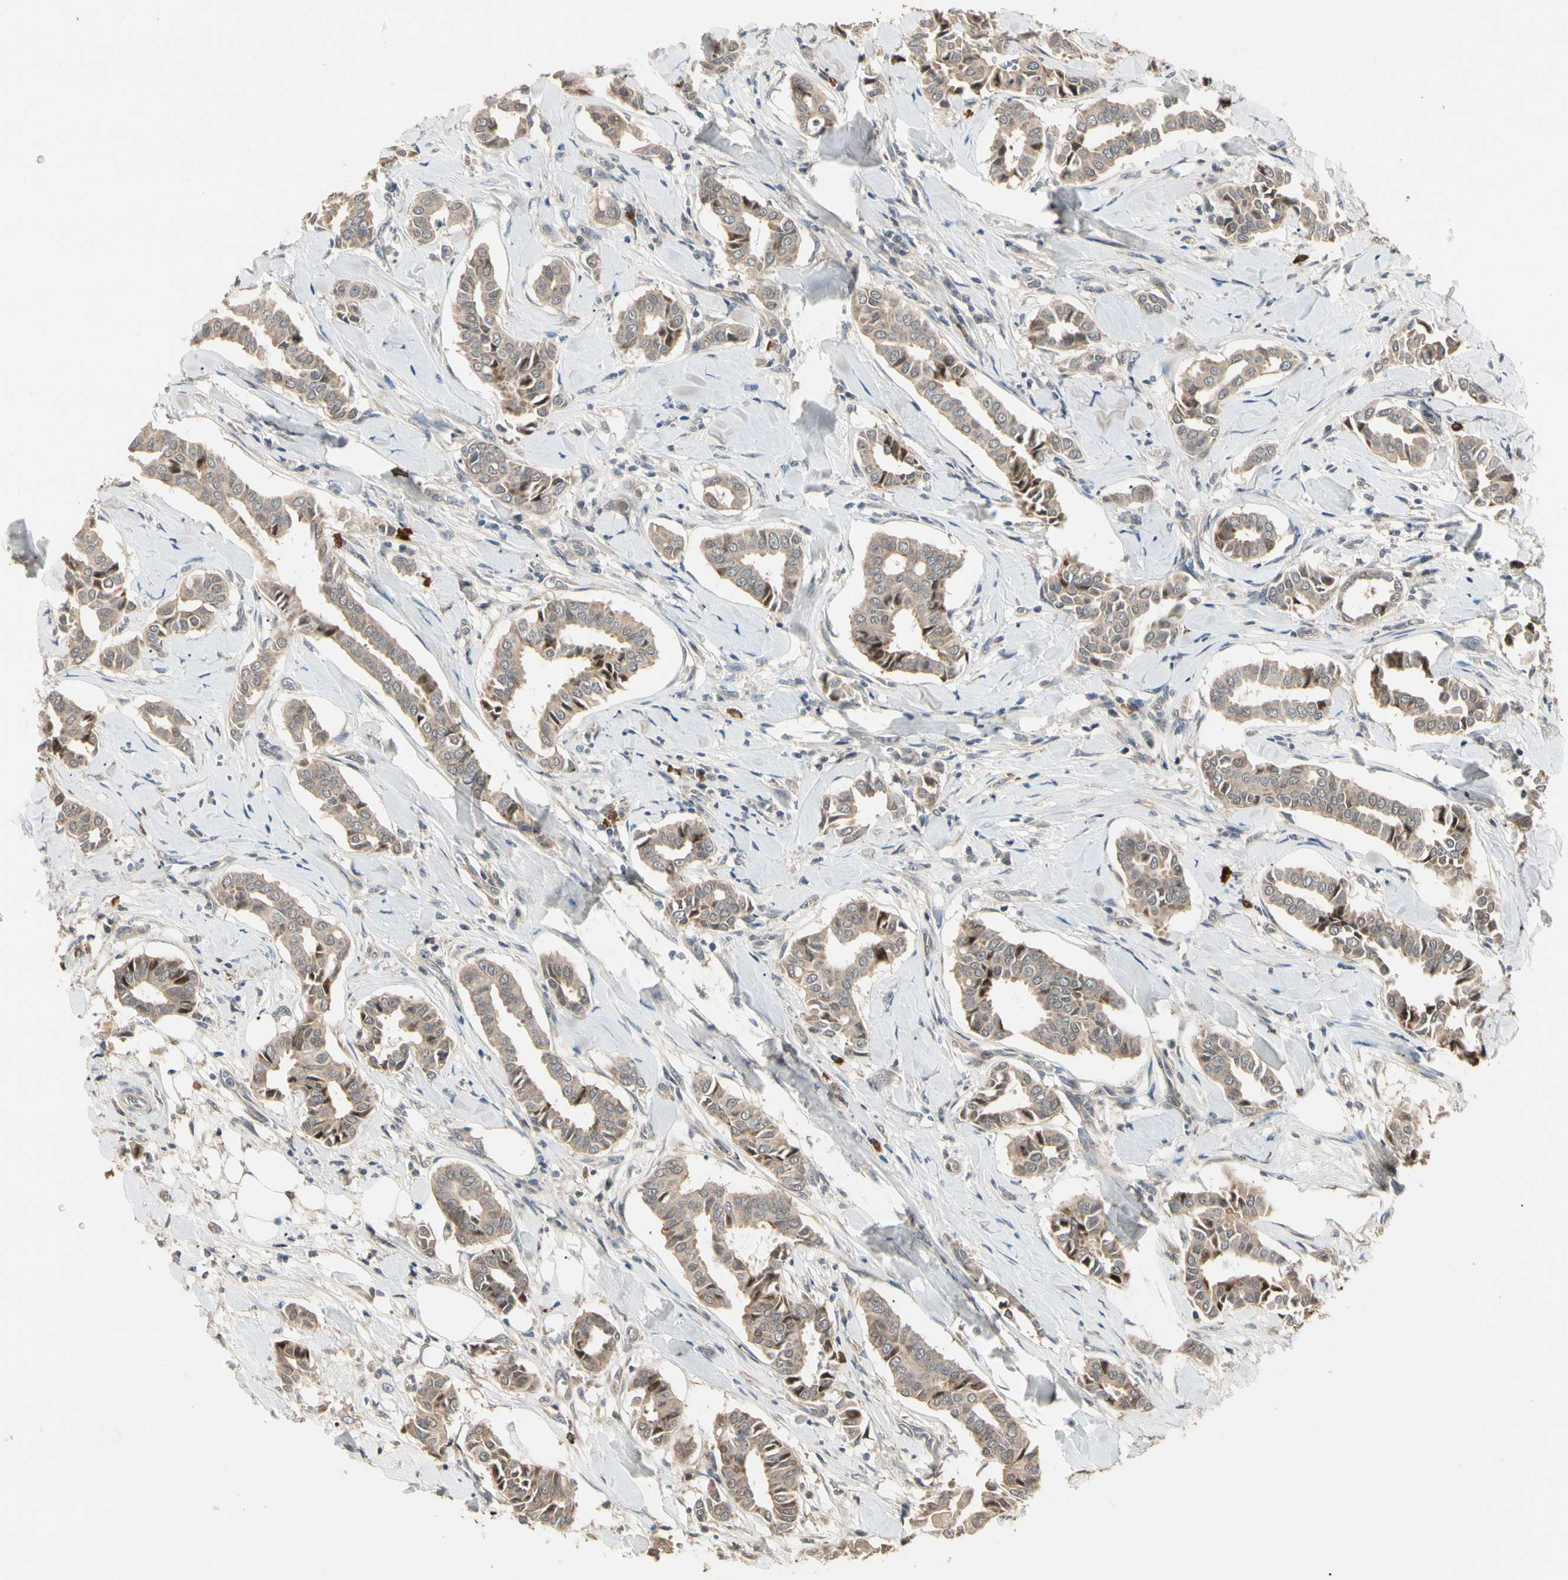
{"staining": {"intensity": "weak", "quantity": ">75%", "location": "cytoplasmic/membranous"}, "tissue": "head and neck cancer", "cell_type": "Tumor cells", "image_type": "cancer", "snomed": [{"axis": "morphology", "description": "Adenocarcinoma, NOS"}, {"axis": "topography", "description": "Salivary gland"}, {"axis": "topography", "description": "Head-Neck"}], "caption": "Head and neck cancer tissue exhibits weak cytoplasmic/membranous positivity in approximately >75% of tumor cells, visualized by immunohistochemistry.", "gene": "ATG4C", "patient": {"sex": "female", "age": 59}}